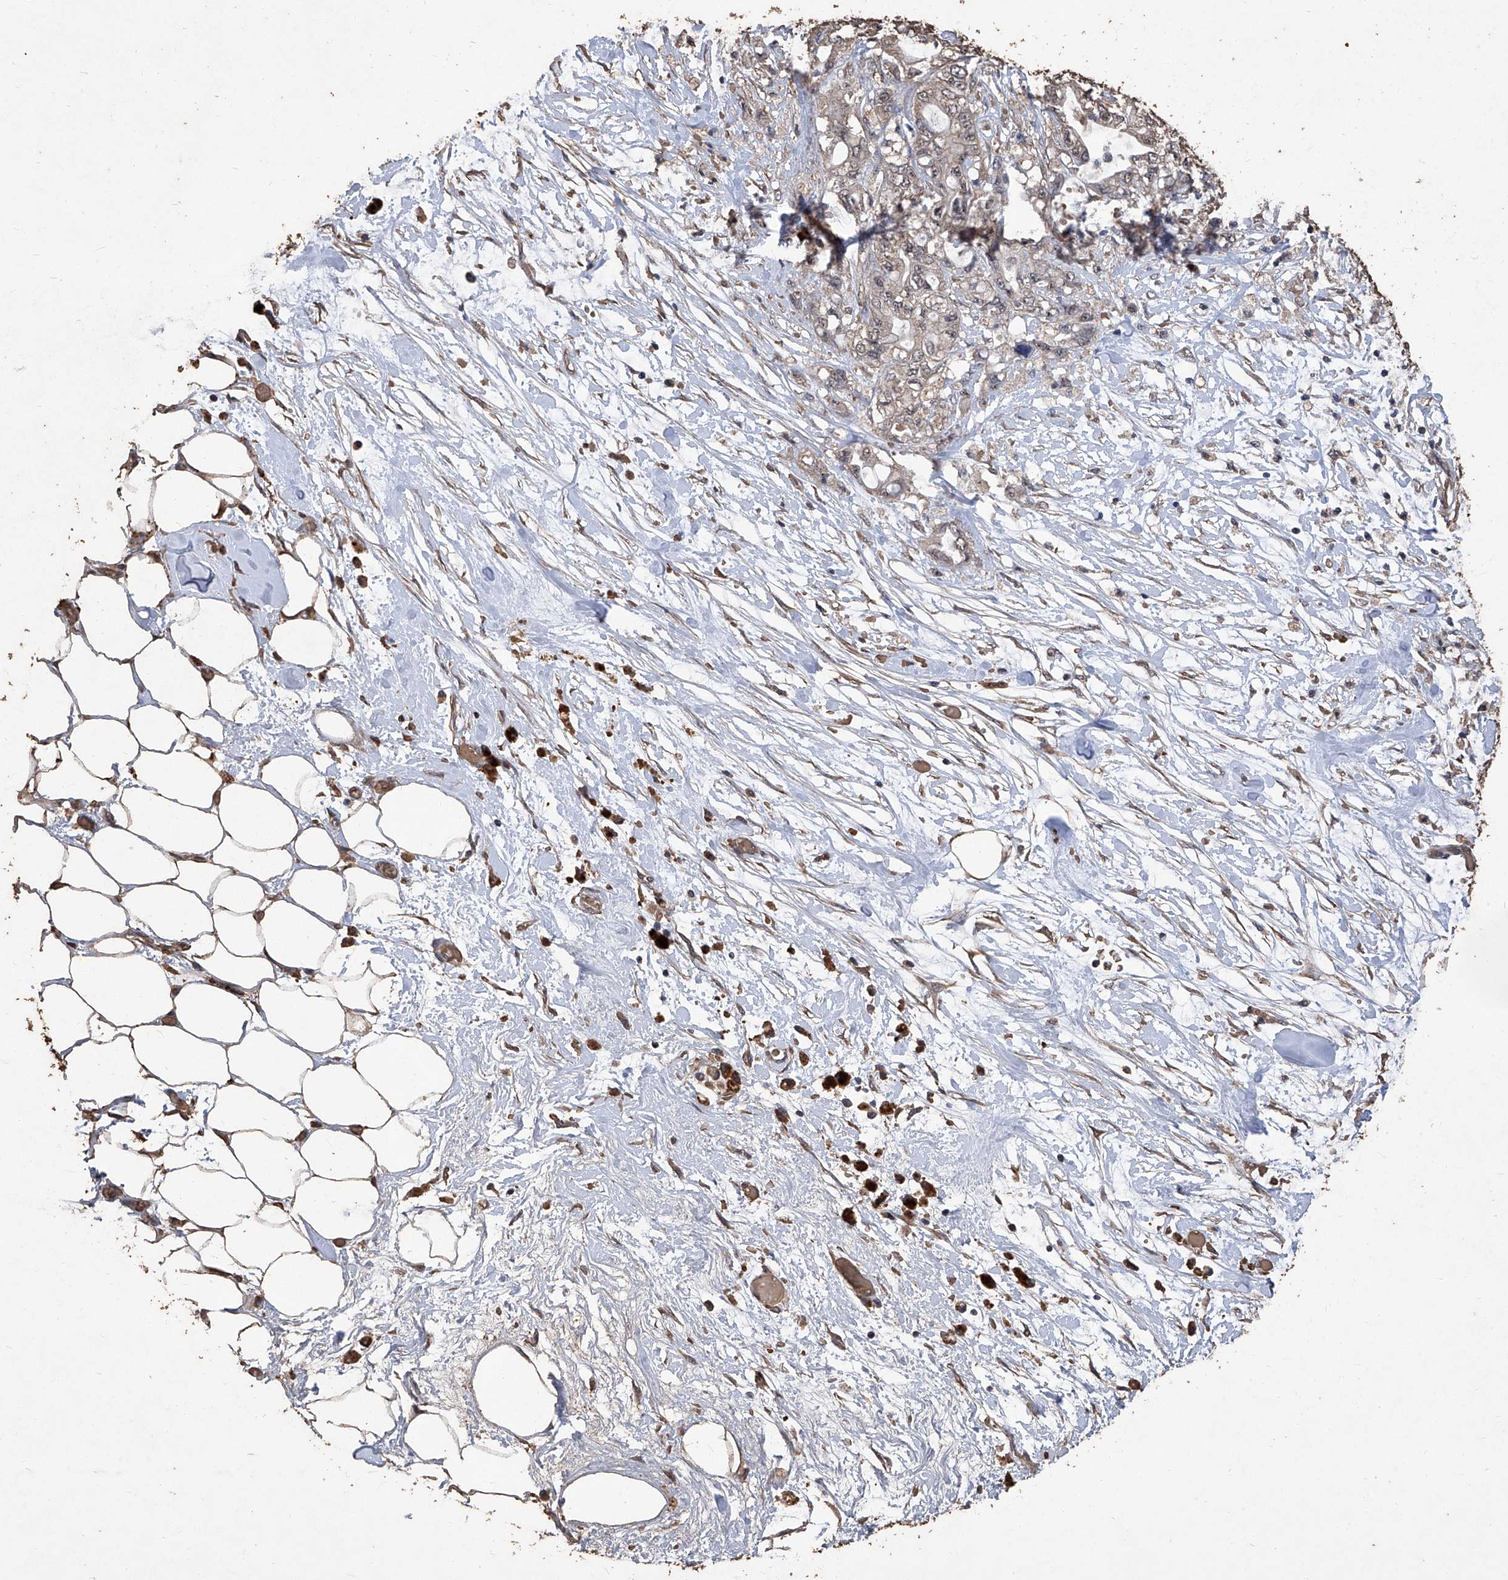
{"staining": {"intensity": "weak", "quantity": "<25%", "location": "cytoplasmic/membranous"}, "tissue": "pancreatic cancer", "cell_type": "Tumor cells", "image_type": "cancer", "snomed": [{"axis": "morphology", "description": "Adenocarcinoma, NOS"}, {"axis": "topography", "description": "Pancreas"}], "caption": "Human pancreatic adenocarcinoma stained for a protein using immunohistochemistry (IHC) demonstrates no staining in tumor cells.", "gene": "EML1", "patient": {"sex": "male", "age": 79}}